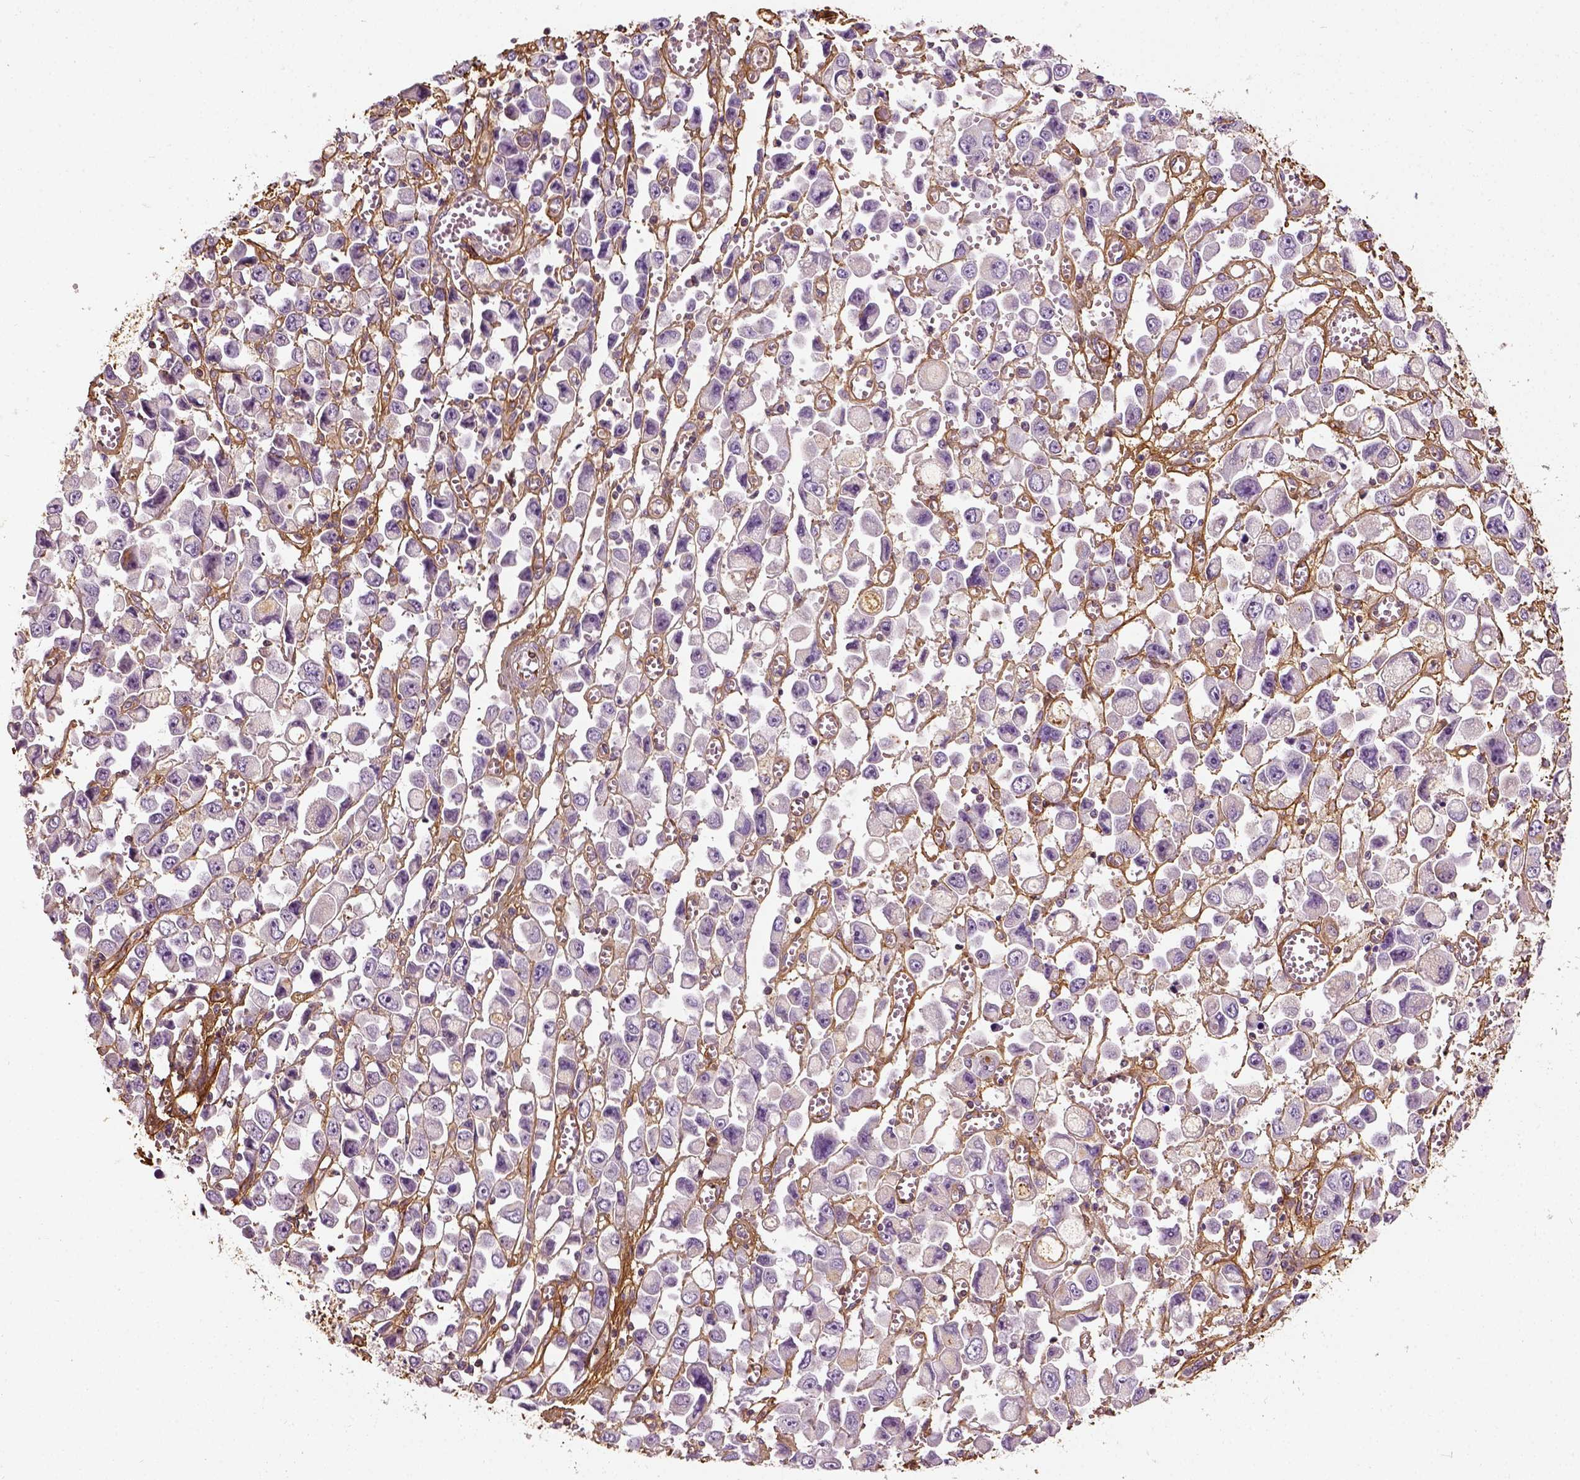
{"staining": {"intensity": "negative", "quantity": "none", "location": "none"}, "tissue": "stomach cancer", "cell_type": "Tumor cells", "image_type": "cancer", "snomed": [{"axis": "morphology", "description": "Adenocarcinoma, NOS"}, {"axis": "topography", "description": "Stomach, upper"}], "caption": "Adenocarcinoma (stomach) was stained to show a protein in brown. There is no significant expression in tumor cells.", "gene": "COL6A2", "patient": {"sex": "male", "age": 70}}